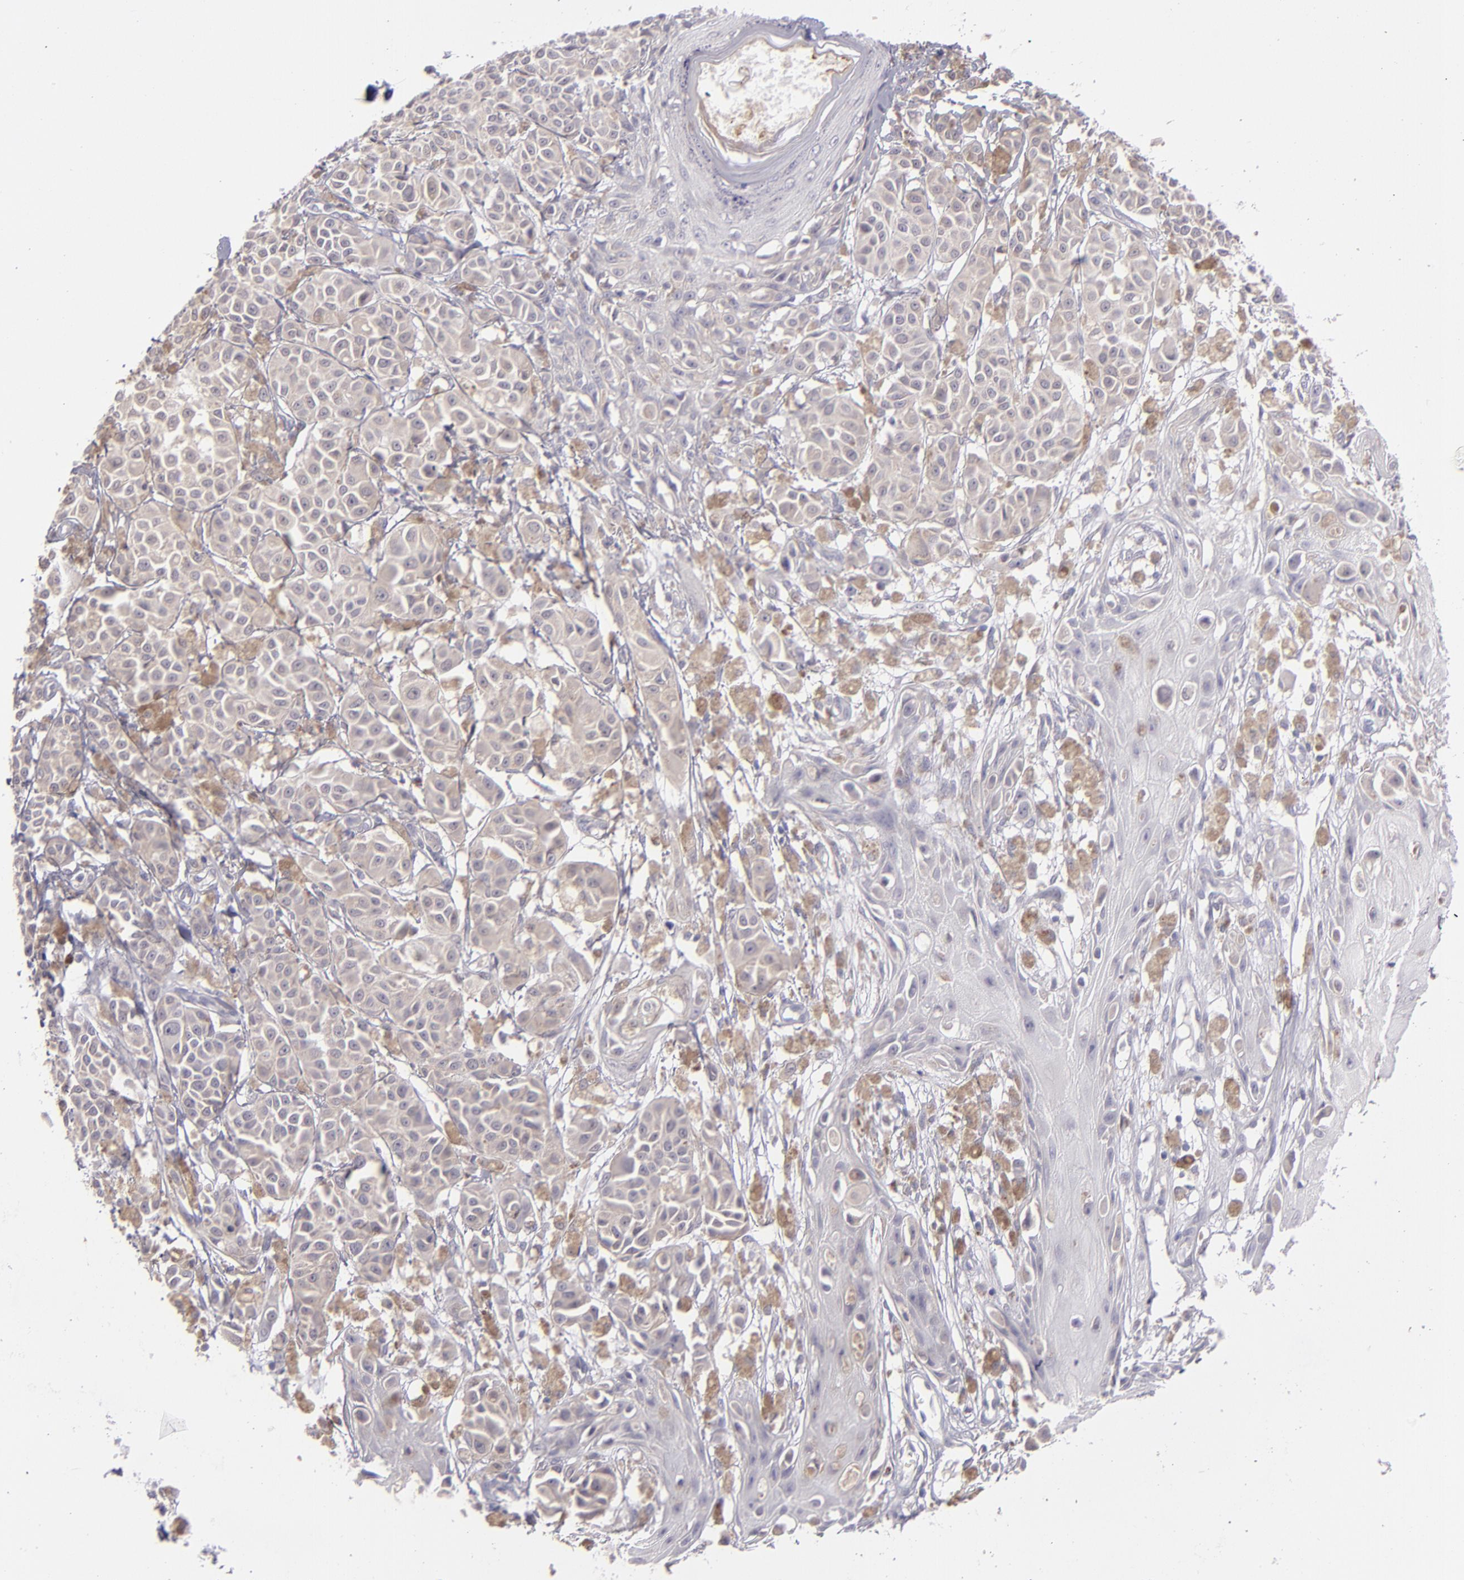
{"staining": {"intensity": "weak", "quantity": ">75%", "location": "cytoplasmic/membranous"}, "tissue": "melanoma", "cell_type": "Tumor cells", "image_type": "cancer", "snomed": [{"axis": "morphology", "description": "Malignant melanoma, NOS"}, {"axis": "topography", "description": "Skin"}], "caption": "Tumor cells reveal weak cytoplasmic/membranous expression in approximately >75% of cells in melanoma.", "gene": "TRAF3", "patient": {"sex": "male", "age": 76}}